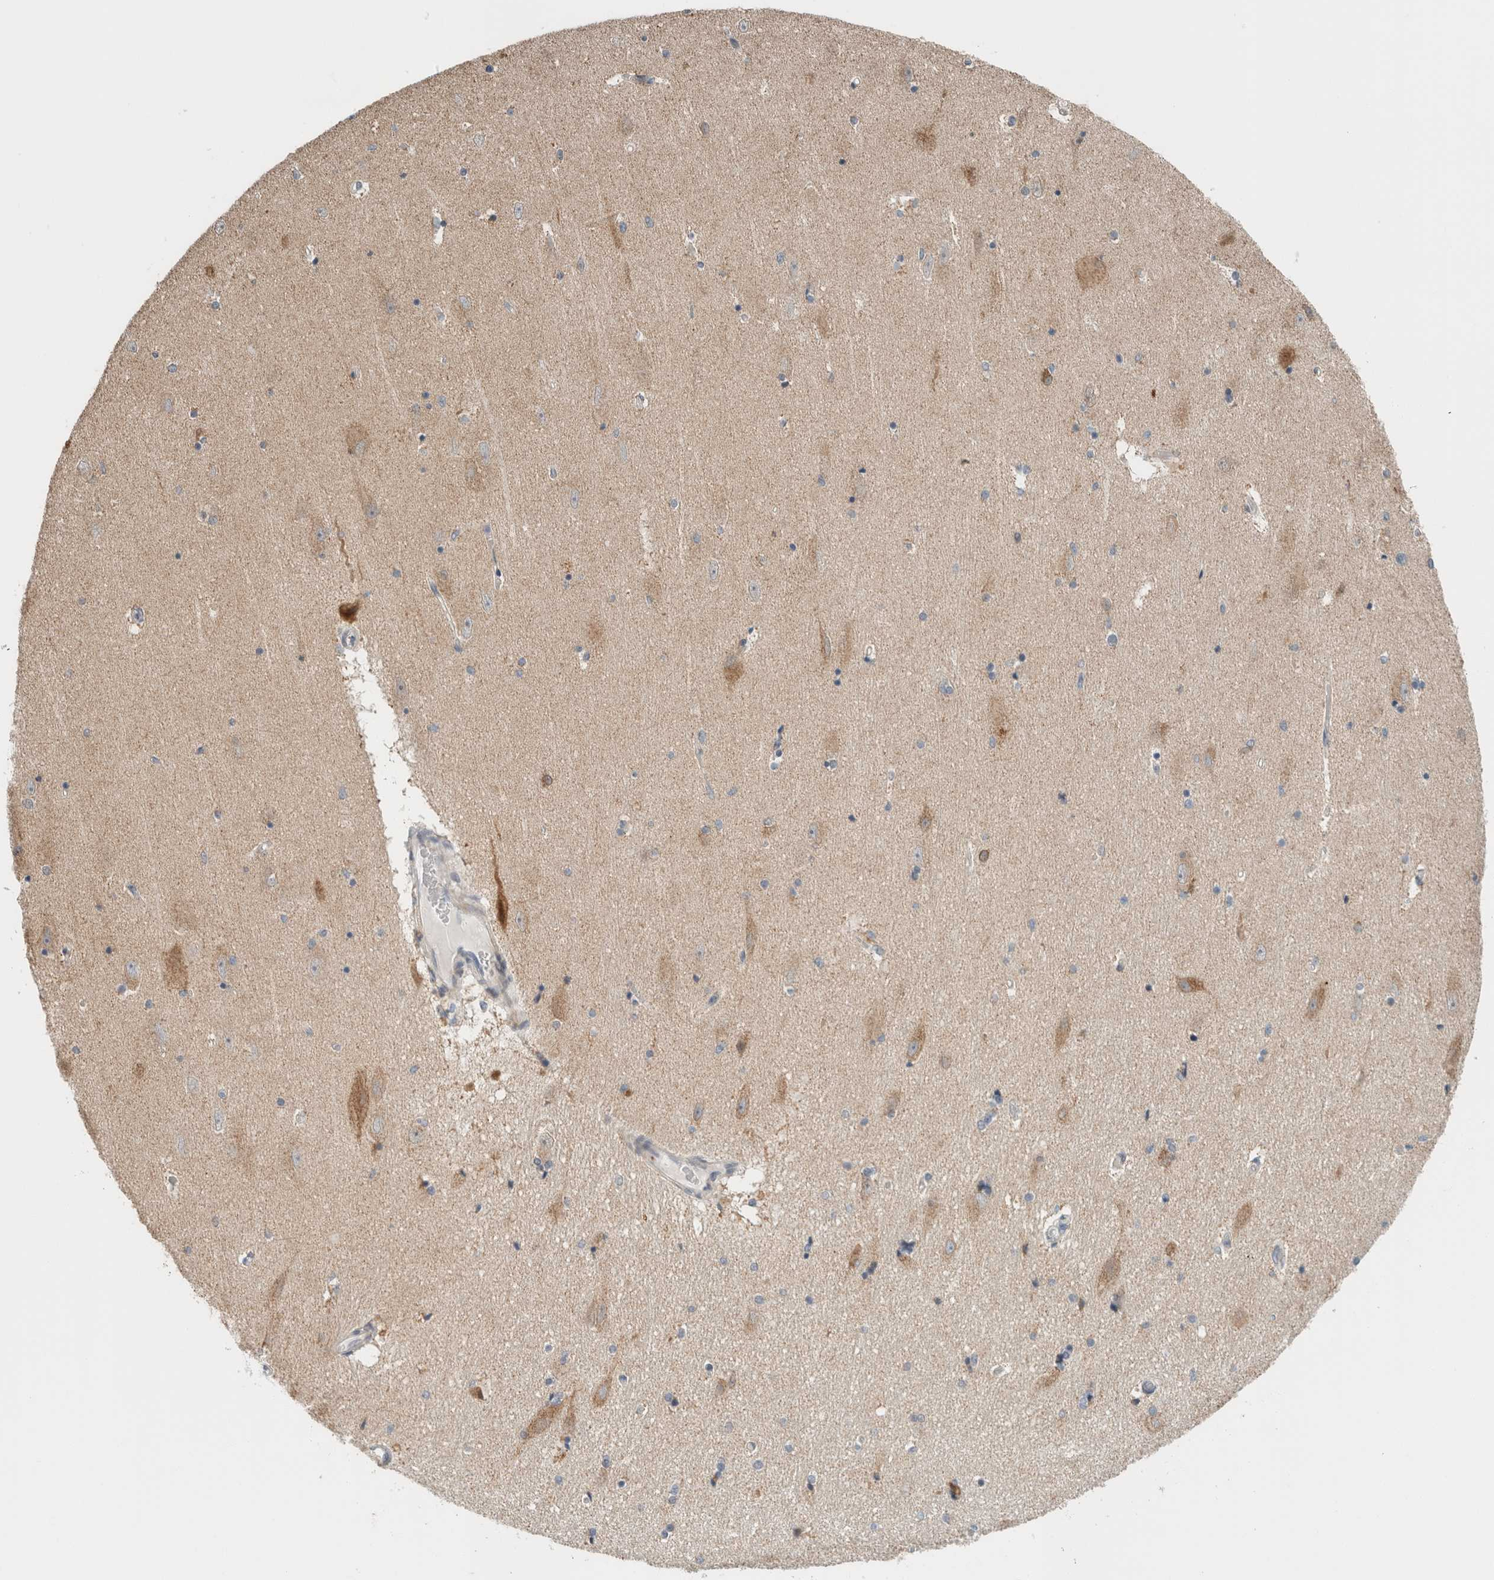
{"staining": {"intensity": "moderate", "quantity": "<25%", "location": "cytoplasmic/membranous"}, "tissue": "hippocampus", "cell_type": "Glial cells", "image_type": "normal", "snomed": [{"axis": "morphology", "description": "Normal tissue, NOS"}, {"axis": "topography", "description": "Hippocampus"}], "caption": "Approximately <25% of glial cells in normal human hippocampus display moderate cytoplasmic/membranous protein staining as visualized by brown immunohistochemical staining.", "gene": "CRAT", "patient": {"sex": "female", "age": 54}}